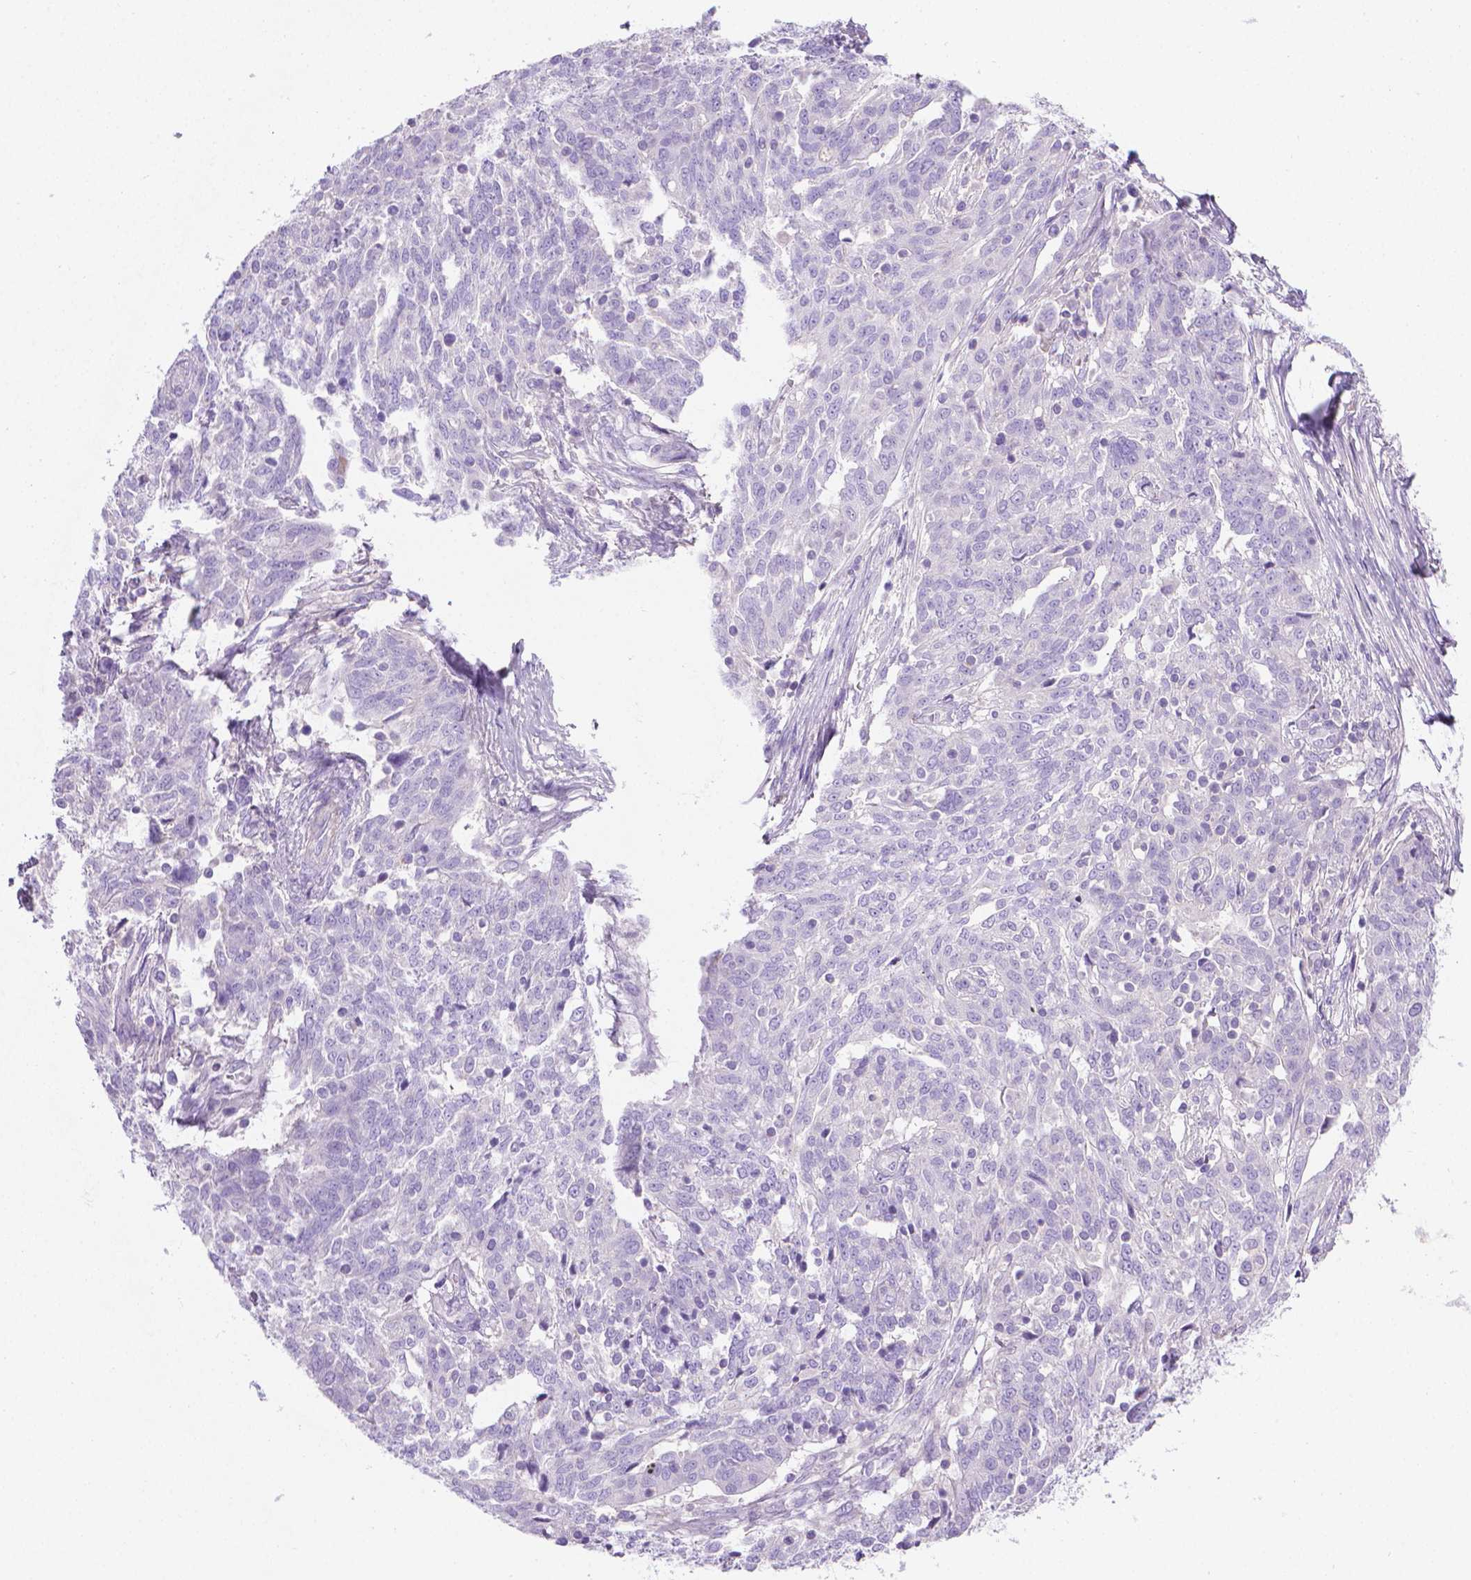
{"staining": {"intensity": "negative", "quantity": "none", "location": "none"}, "tissue": "ovarian cancer", "cell_type": "Tumor cells", "image_type": "cancer", "snomed": [{"axis": "morphology", "description": "Cystadenocarcinoma, serous, NOS"}, {"axis": "topography", "description": "Ovary"}], "caption": "This is an immunohistochemistry (IHC) histopathology image of human ovarian serous cystadenocarcinoma. There is no staining in tumor cells.", "gene": "FASN", "patient": {"sex": "female", "age": 67}}